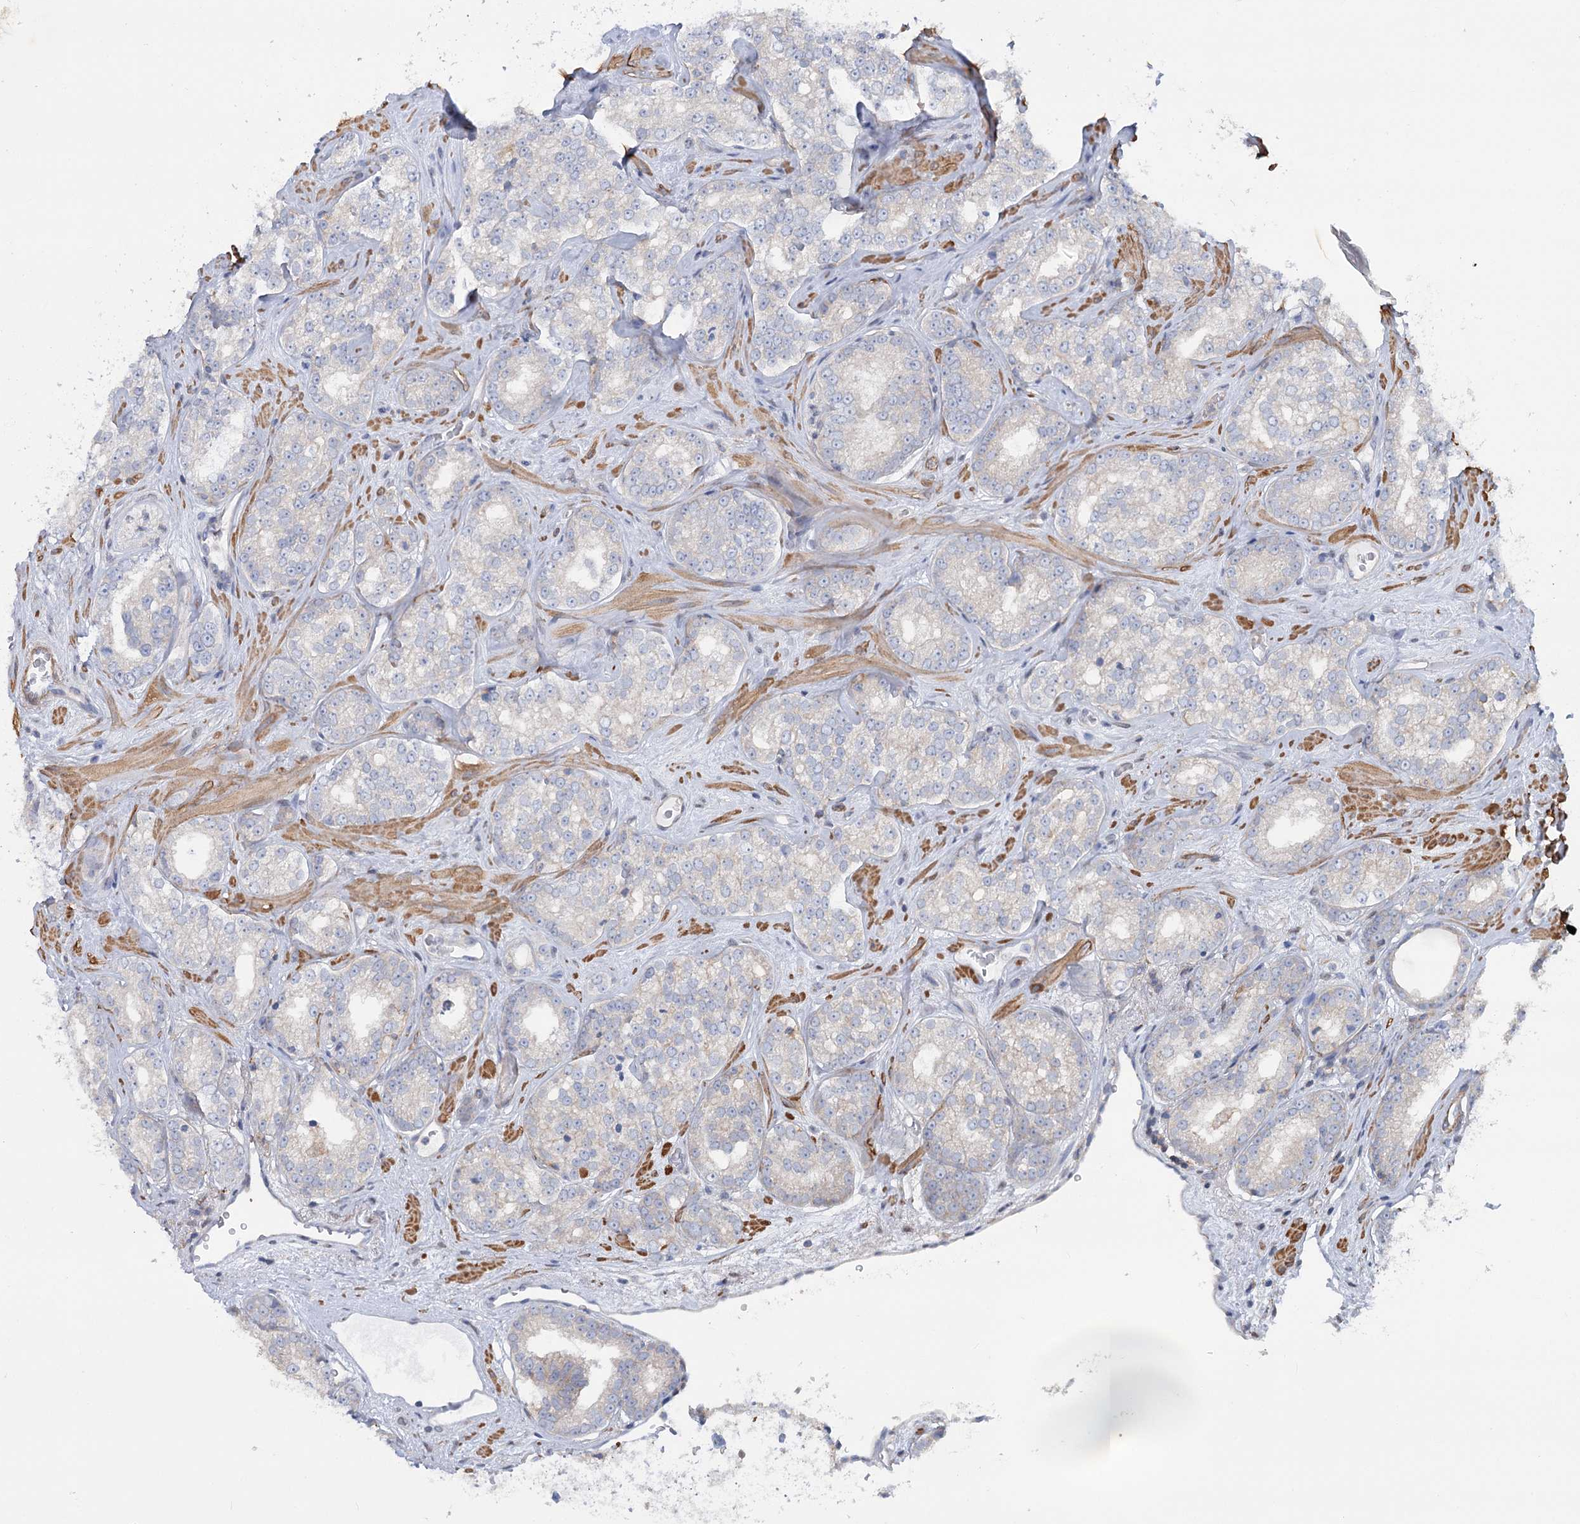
{"staining": {"intensity": "negative", "quantity": "none", "location": "none"}, "tissue": "prostate cancer", "cell_type": "Tumor cells", "image_type": "cancer", "snomed": [{"axis": "morphology", "description": "Normal tissue, NOS"}, {"axis": "morphology", "description": "Adenocarcinoma, High grade"}, {"axis": "topography", "description": "Prostate"}], "caption": "Tumor cells are negative for brown protein staining in prostate cancer (adenocarcinoma (high-grade)).", "gene": "LARP1B", "patient": {"sex": "male", "age": 83}}